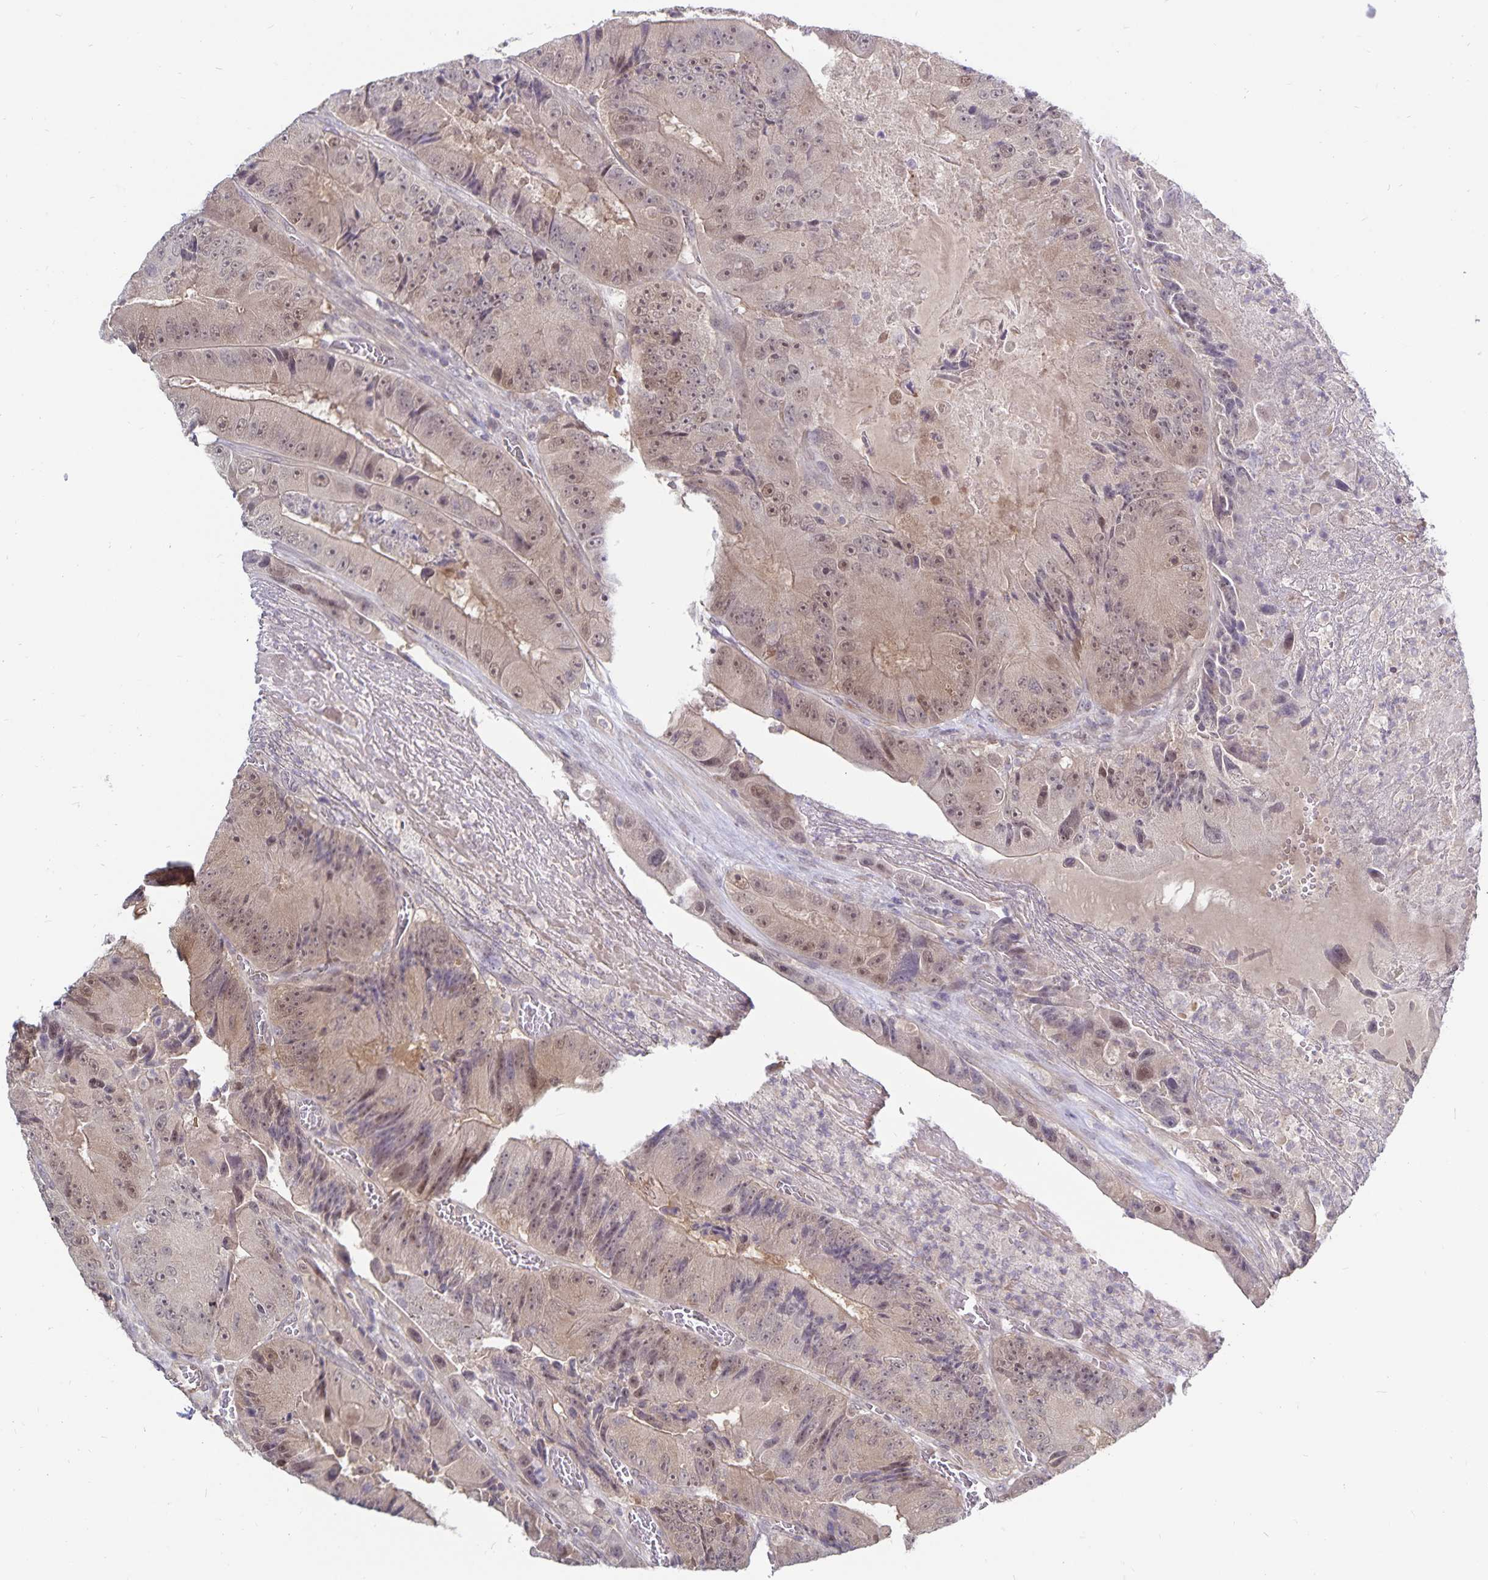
{"staining": {"intensity": "weak", "quantity": ">75%", "location": "cytoplasmic/membranous,nuclear"}, "tissue": "colorectal cancer", "cell_type": "Tumor cells", "image_type": "cancer", "snomed": [{"axis": "morphology", "description": "Adenocarcinoma, NOS"}, {"axis": "topography", "description": "Colon"}], "caption": "Adenocarcinoma (colorectal) stained with a brown dye demonstrates weak cytoplasmic/membranous and nuclear positive expression in about >75% of tumor cells.", "gene": "CDKN2B", "patient": {"sex": "female", "age": 86}}